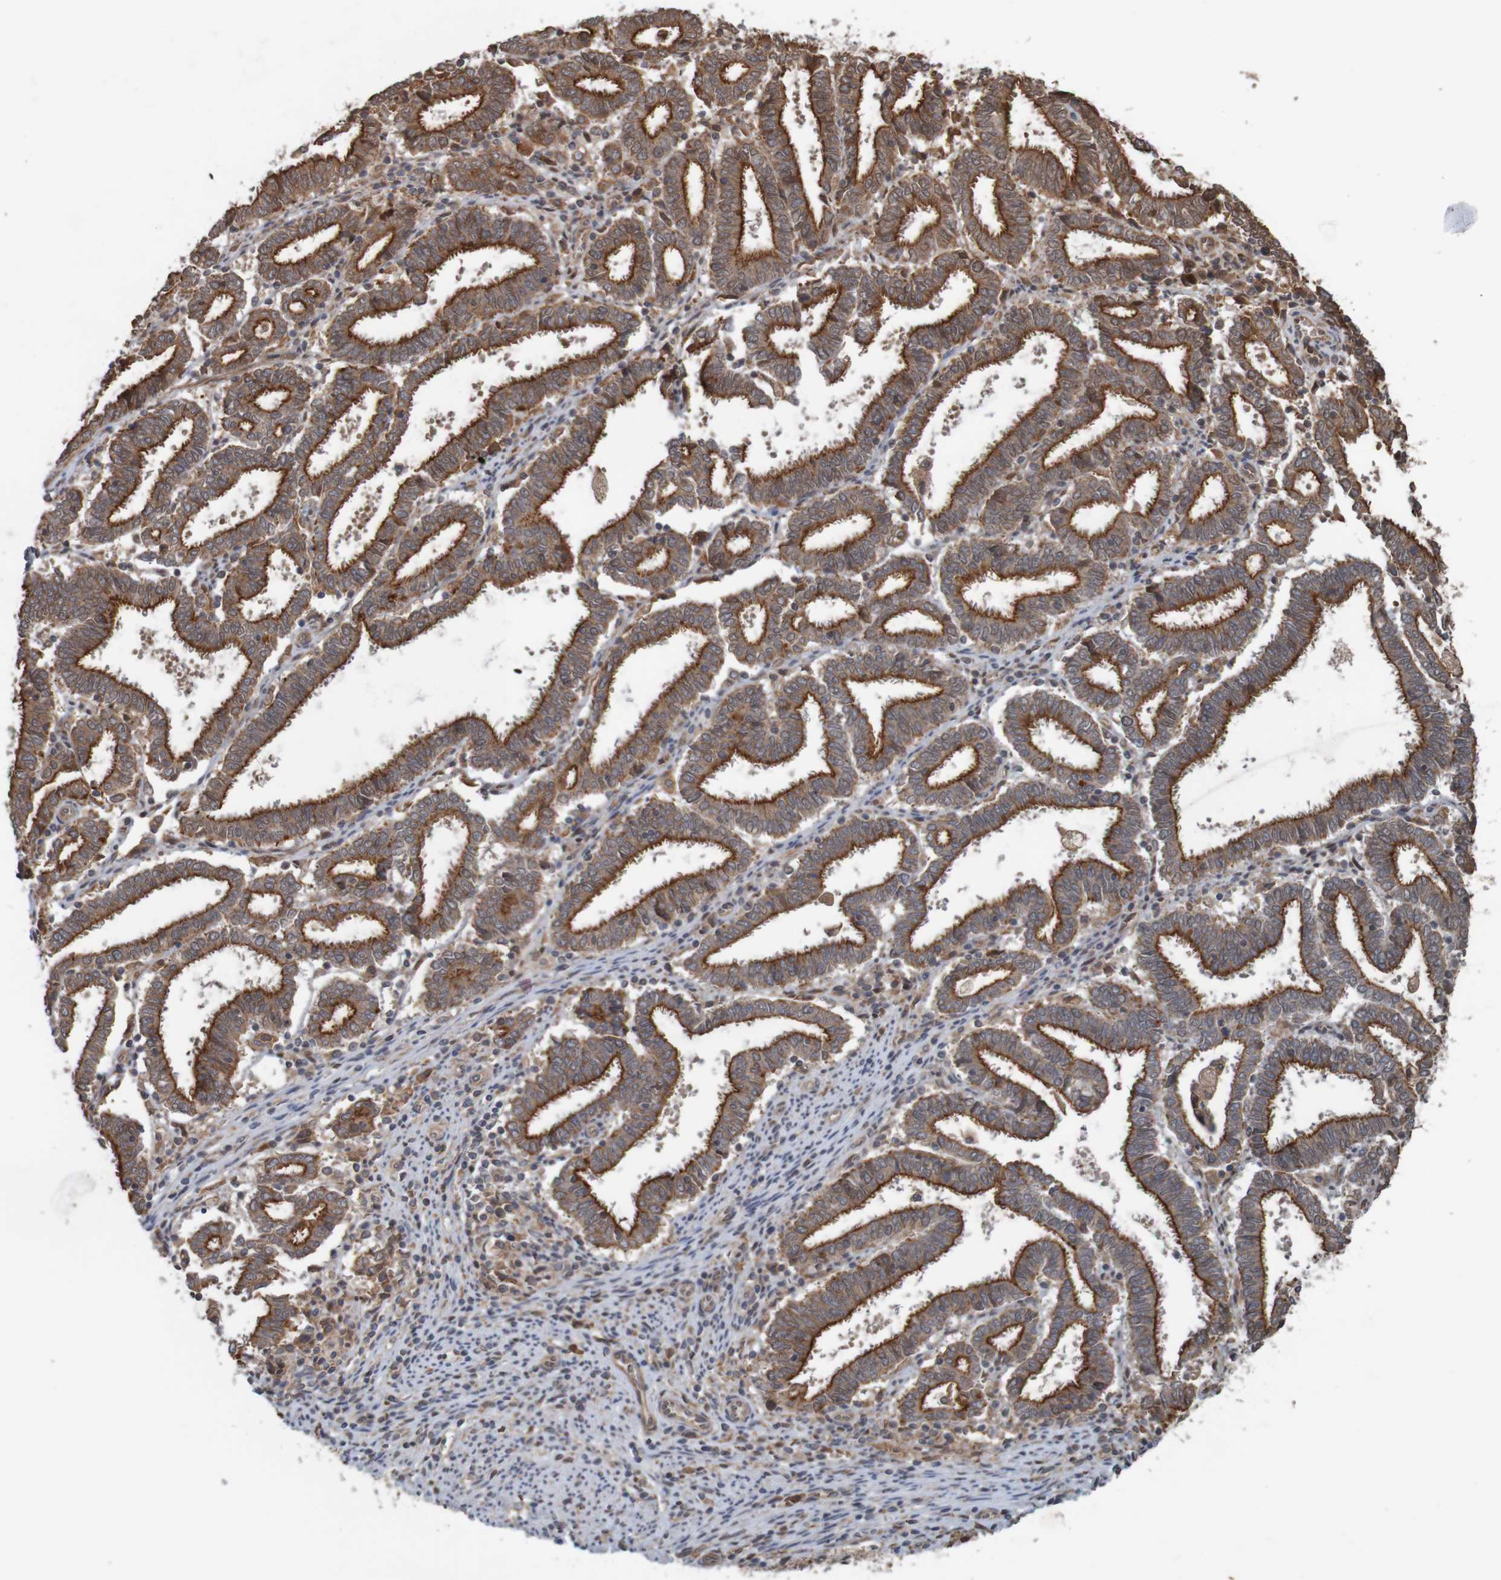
{"staining": {"intensity": "moderate", "quantity": ">75%", "location": "cytoplasmic/membranous"}, "tissue": "endometrial cancer", "cell_type": "Tumor cells", "image_type": "cancer", "snomed": [{"axis": "morphology", "description": "Adenocarcinoma, NOS"}, {"axis": "topography", "description": "Uterus"}], "caption": "A high-resolution photomicrograph shows immunohistochemistry staining of endometrial cancer (adenocarcinoma), which reveals moderate cytoplasmic/membranous expression in about >75% of tumor cells.", "gene": "ARHGEF11", "patient": {"sex": "female", "age": 83}}